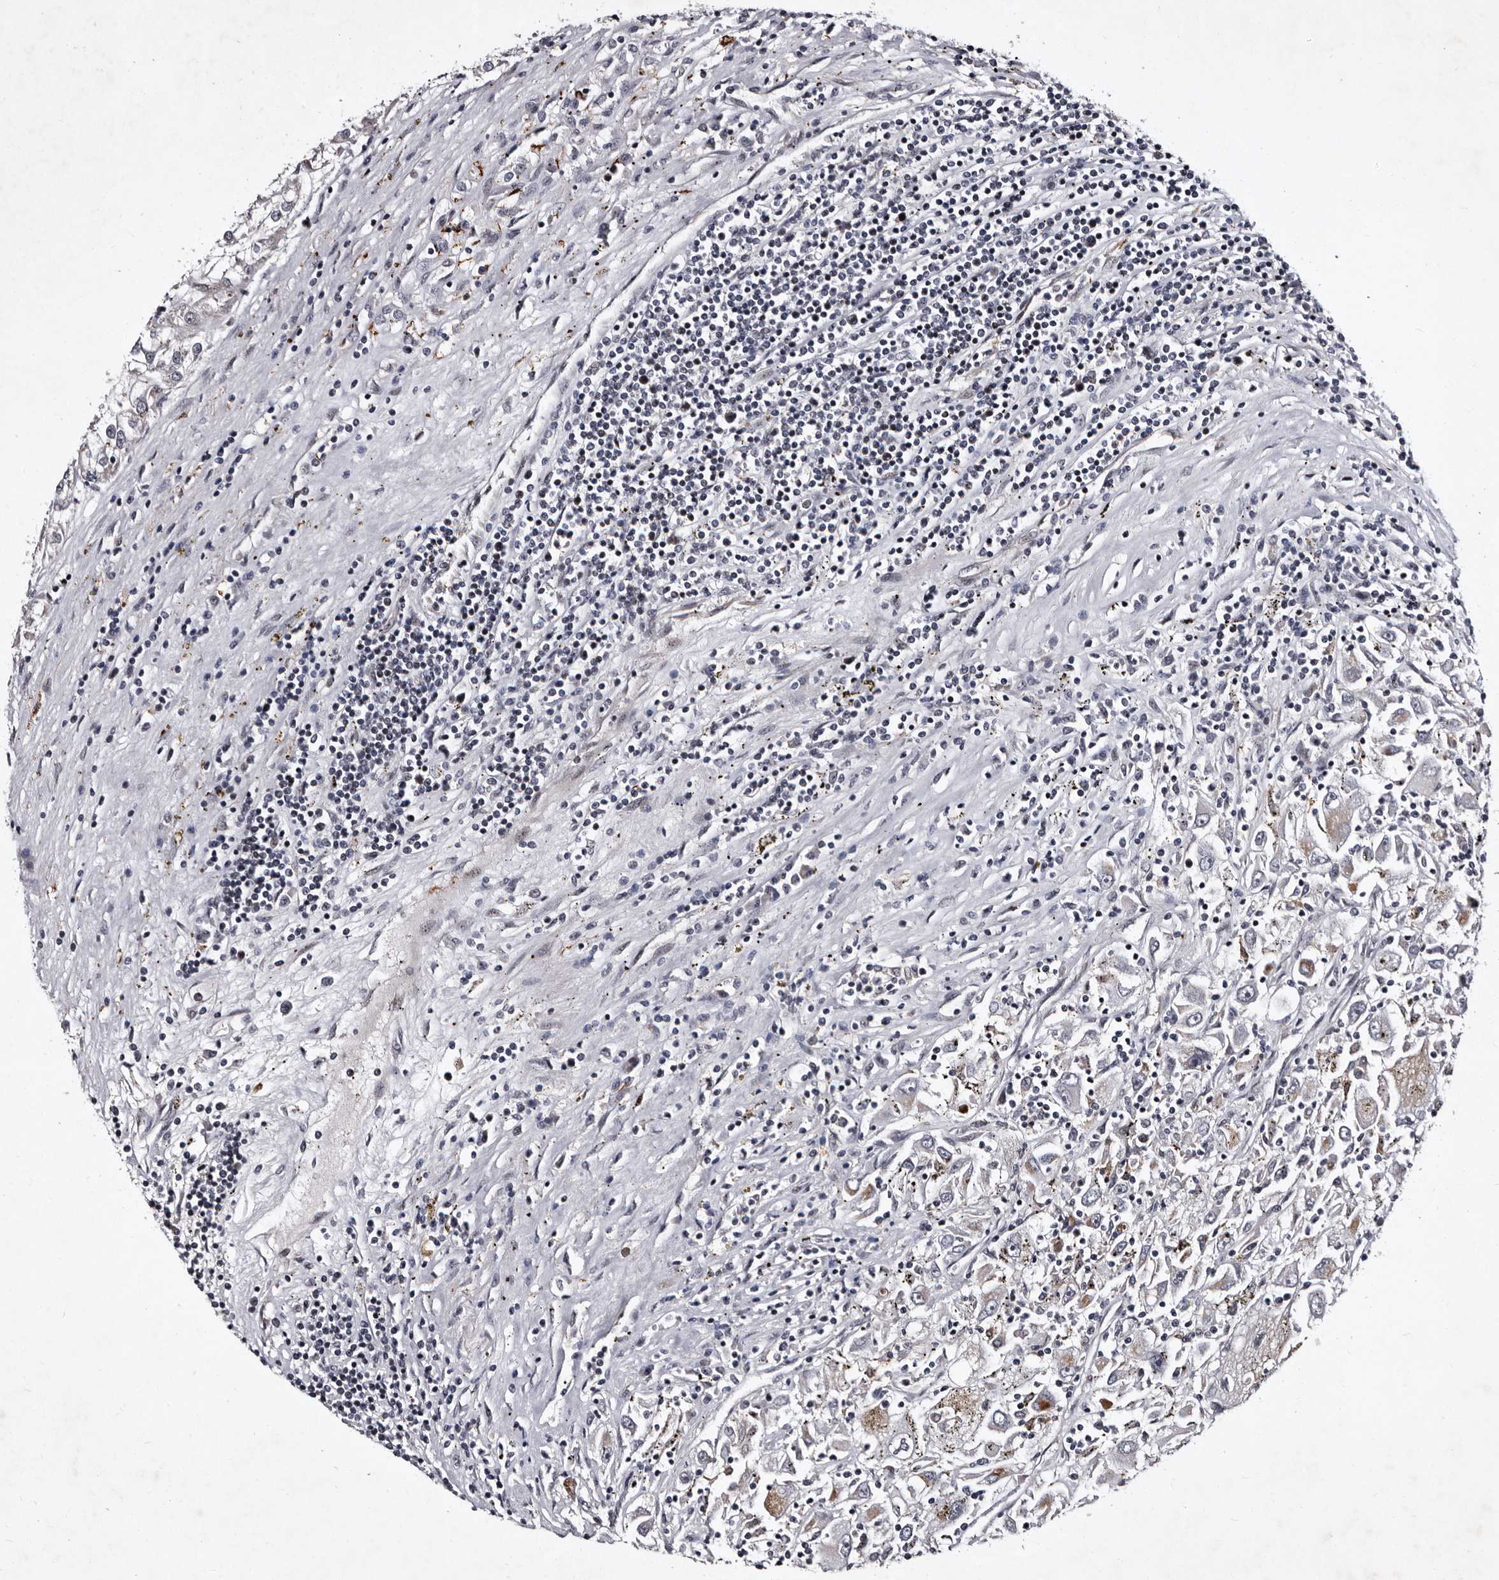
{"staining": {"intensity": "weak", "quantity": "25%-75%", "location": "cytoplasmic/membranous"}, "tissue": "renal cancer", "cell_type": "Tumor cells", "image_type": "cancer", "snomed": [{"axis": "morphology", "description": "Adenocarcinoma, NOS"}, {"axis": "topography", "description": "Kidney"}], "caption": "Immunohistochemical staining of renal adenocarcinoma displays weak cytoplasmic/membranous protein positivity in about 25%-75% of tumor cells. (IHC, brightfield microscopy, high magnification).", "gene": "TNKS", "patient": {"sex": "female", "age": 52}}